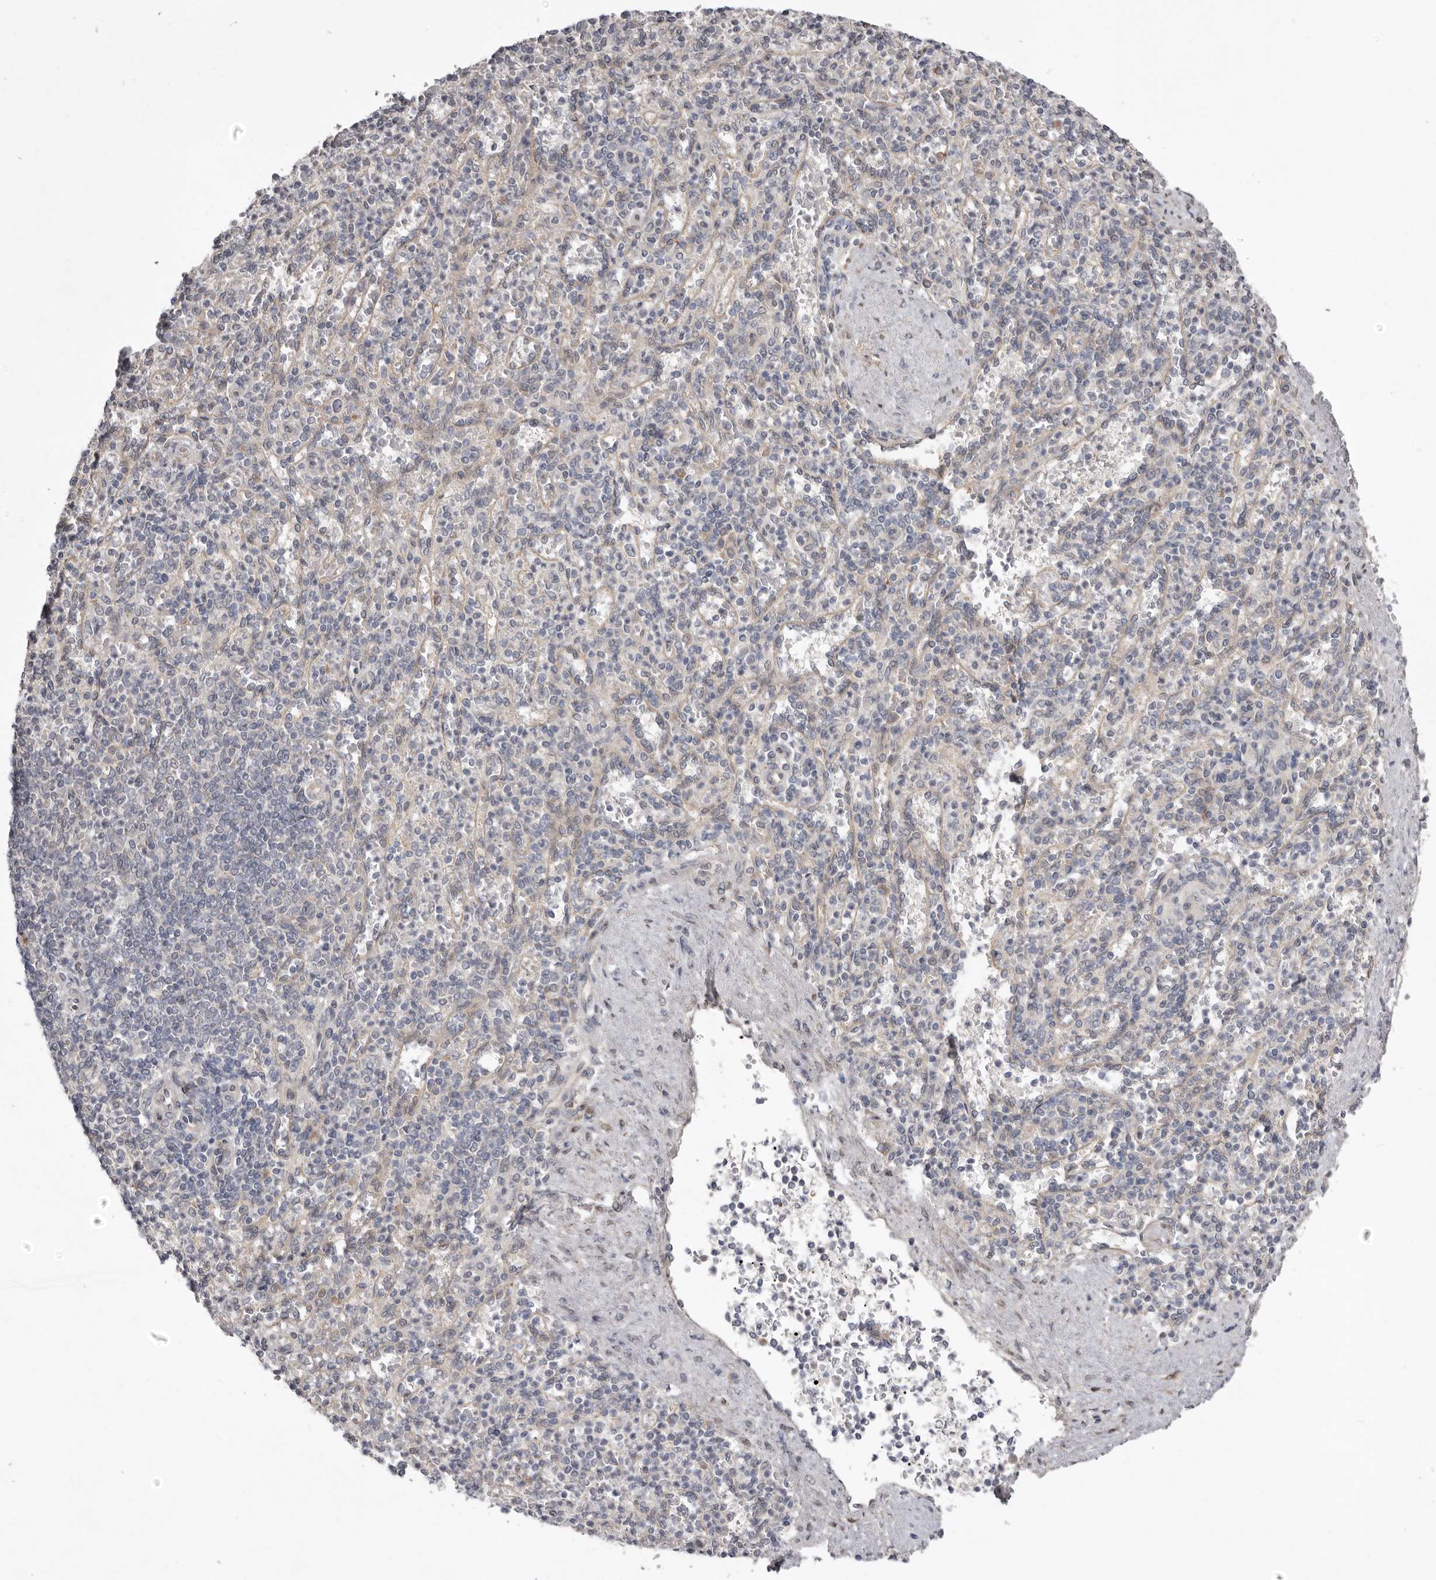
{"staining": {"intensity": "negative", "quantity": "none", "location": "none"}, "tissue": "spleen", "cell_type": "Cells in red pulp", "image_type": "normal", "snomed": [{"axis": "morphology", "description": "Normal tissue, NOS"}, {"axis": "topography", "description": "Spleen"}], "caption": "Immunohistochemistry (IHC) of unremarkable spleen exhibits no expression in cells in red pulp.", "gene": "NSUN4", "patient": {"sex": "female", "age": 74}}